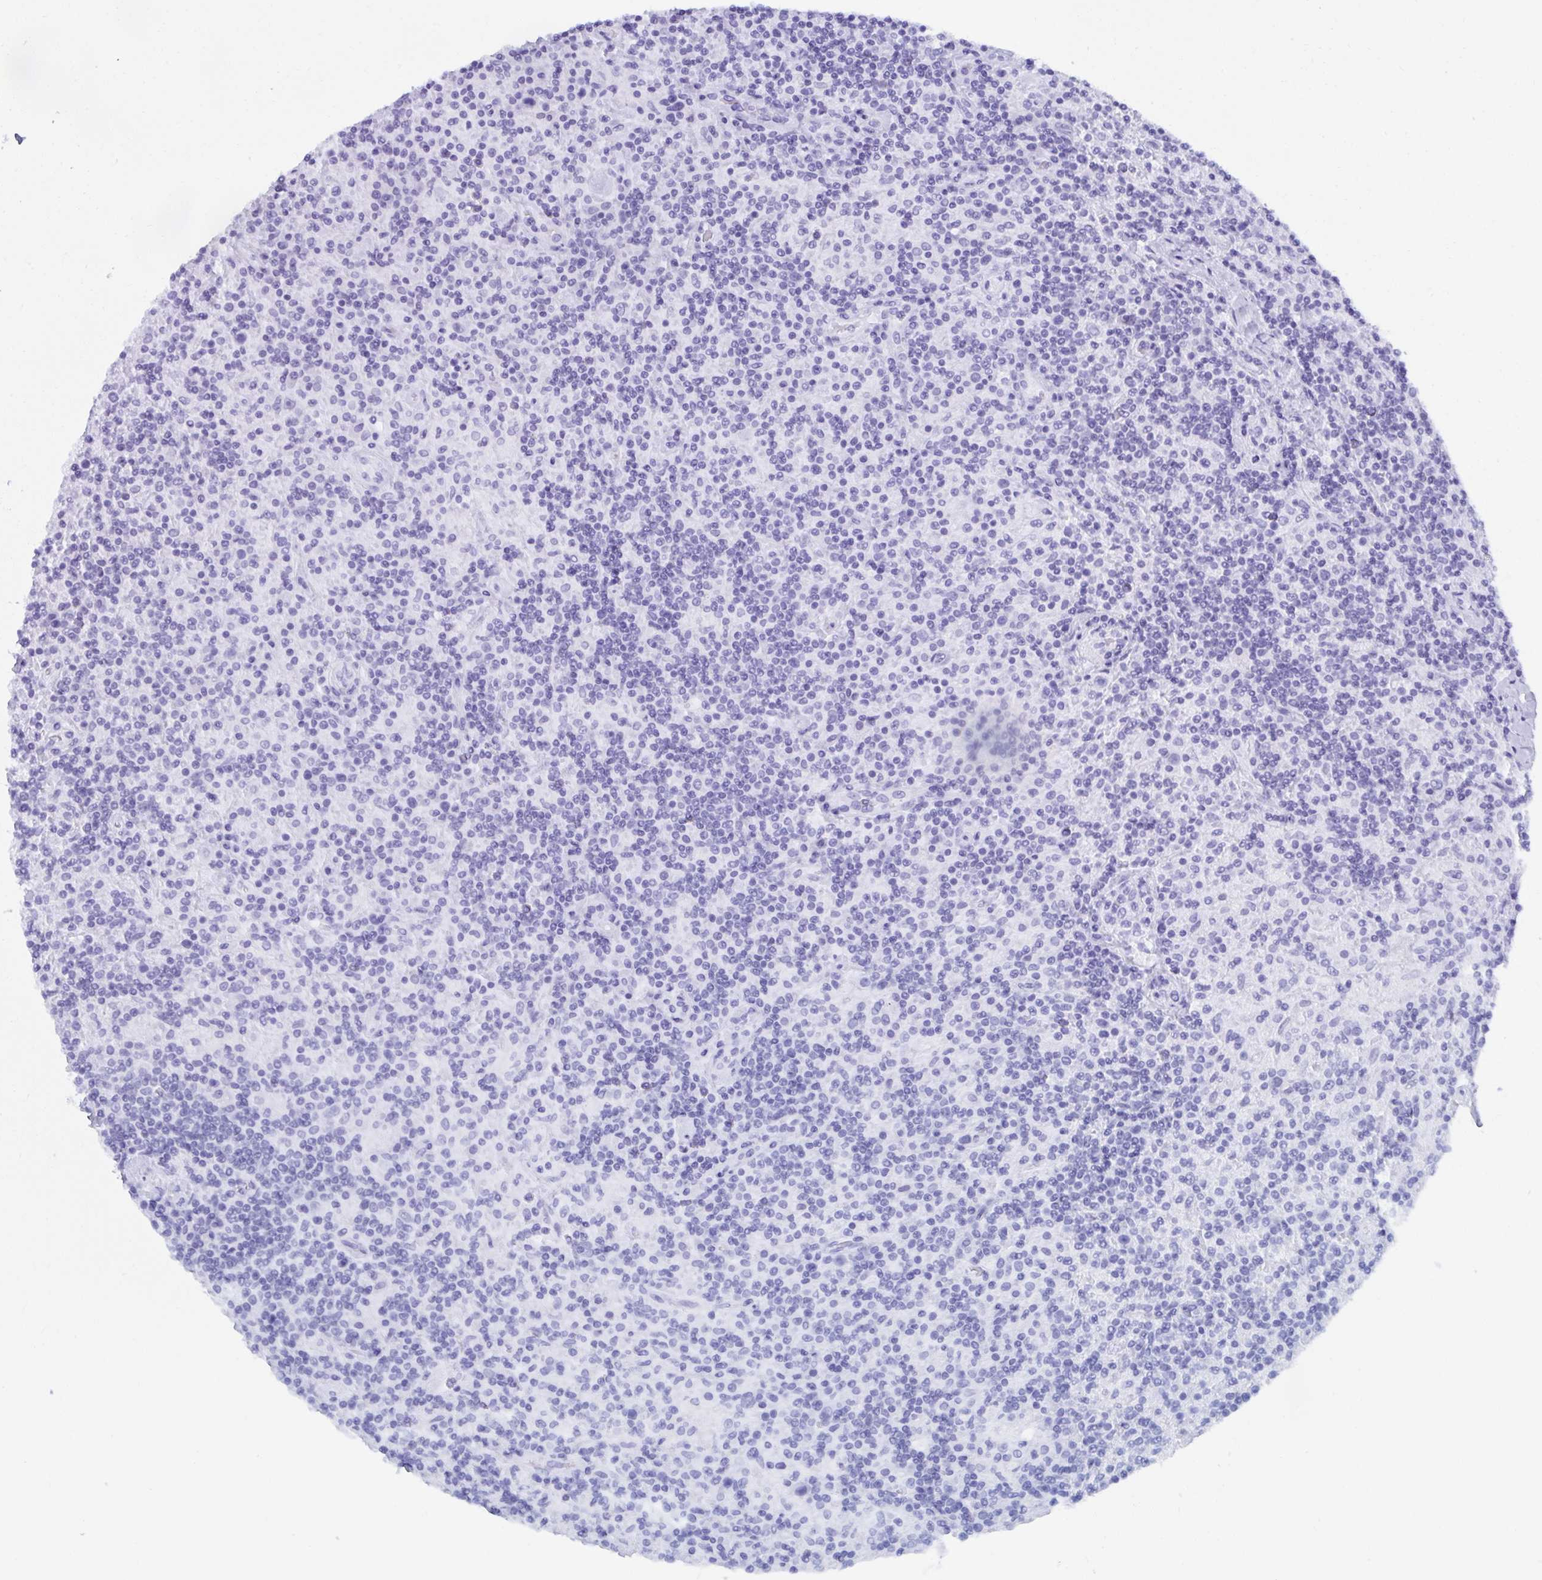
{"staining": {"intensity": "negative", "quantity": "none", "location": "none"}, "tissue": "lymphoma", "cell_type": "Tumor cells", "image_type": "cancer", "snomed": [{"axis": "morphology", "description": "Hodgkin's disease, NOS"}, {"axis": "topography", "description": "Lymph node"}], "caption": "The immunohistochemistry (IHC) photomicrograph has no significant expression in tumor cells of Hodgkin's disease tissue.", "gene": "MROH2B", "patient": {"sex": "male", "age": 70}}